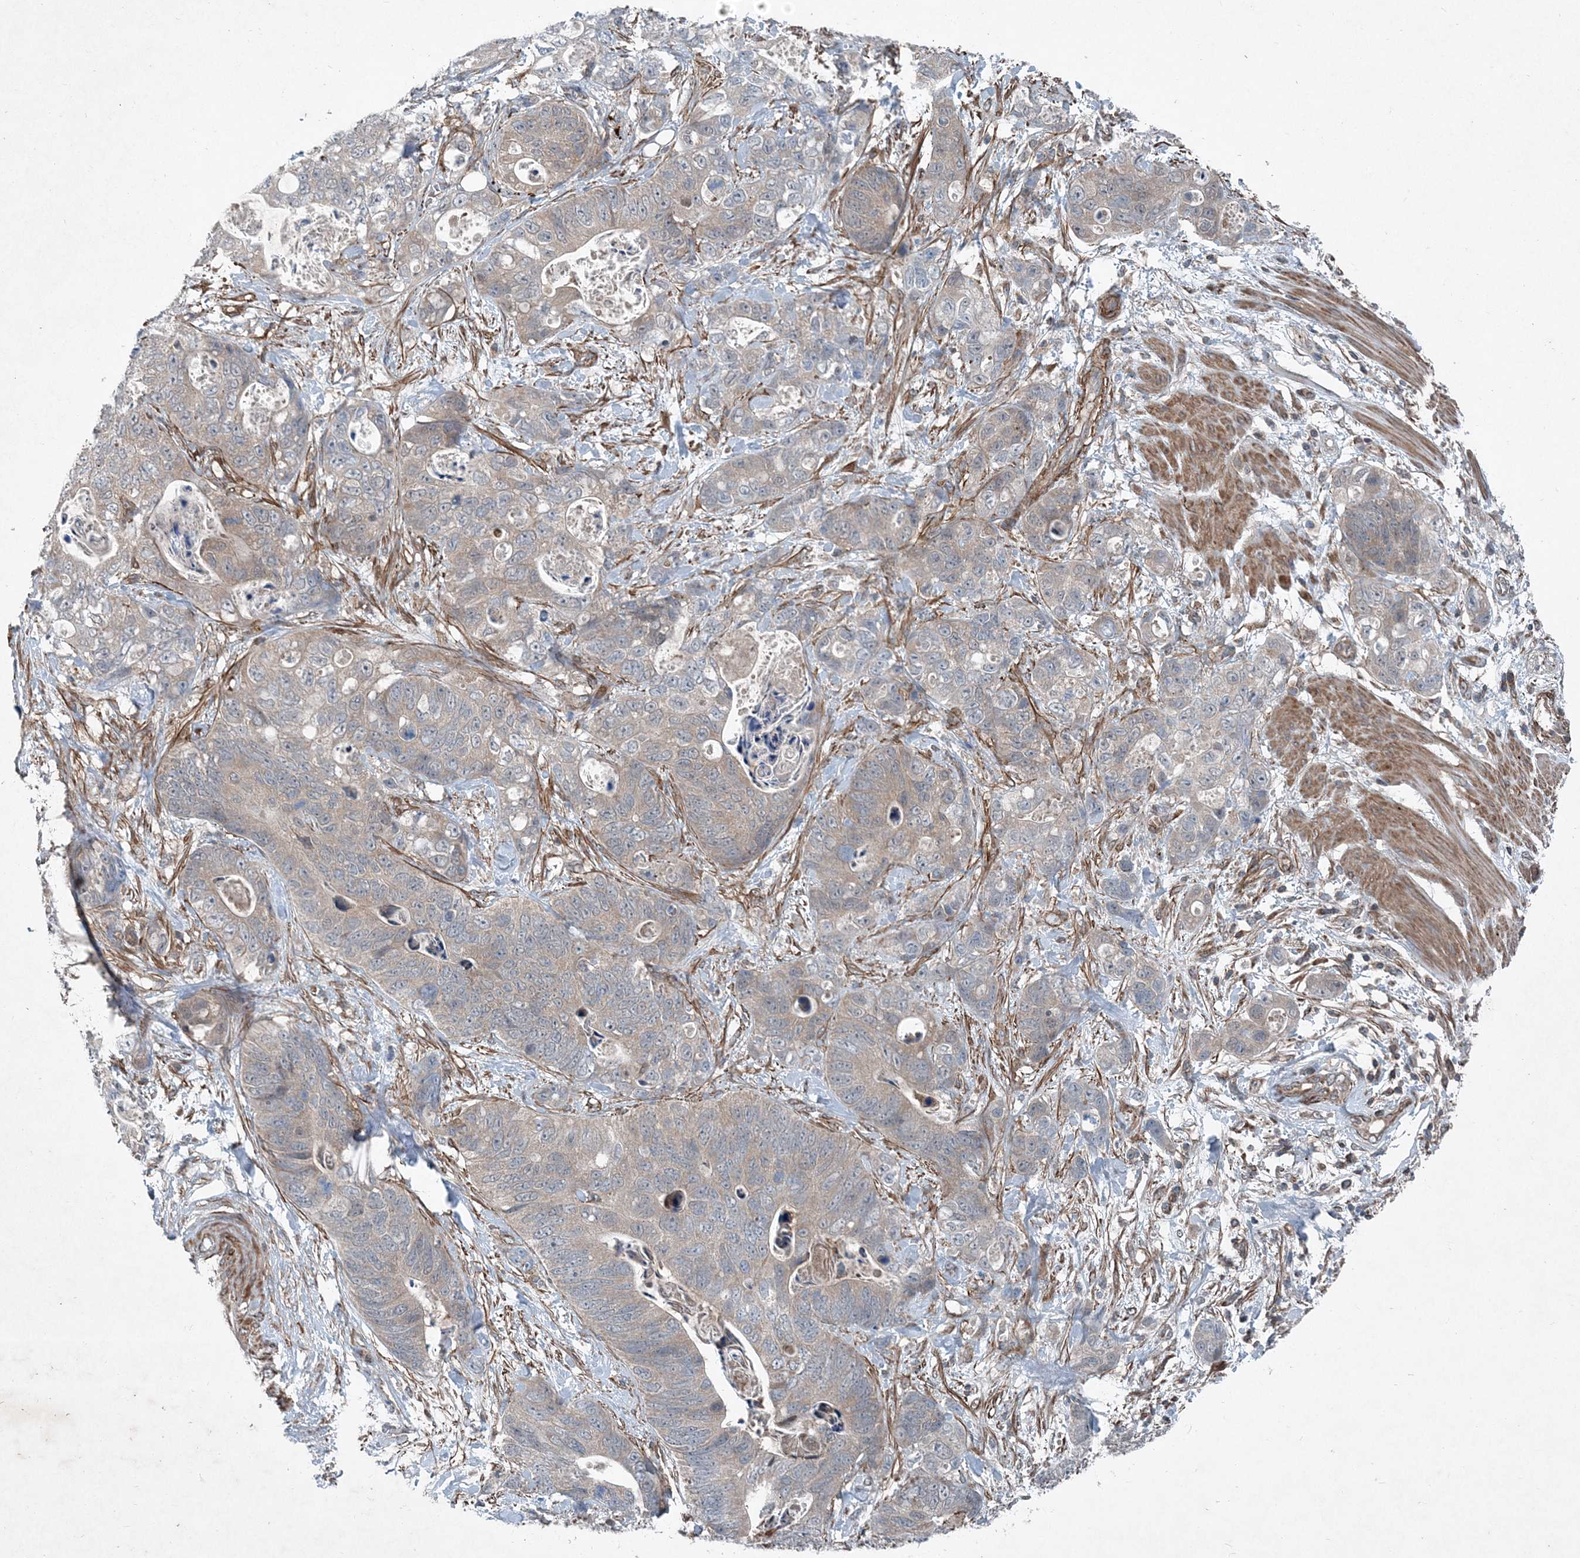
{"staining": {"intensity": "weak", "quantity": "<25%", "location": "cytoplasmic/membranous"}, "tissue": "stomach cancer", "cell_type": "Tumor cells", "image_type": "cancer", "snomed": [{"axis": "morphology", "description": "Normal tissue, NOS"}, {"axis": "morphology", "description": "Adenocarcinoma, NOS"}, {"axis": "topography", "description": "Stomach"}], "caption": "The image displays no significant expression in tumor cells of stomach adenocarcinoma.", "gene": "NDUFA2", "patient": {"sex": "female", "age": 89}}